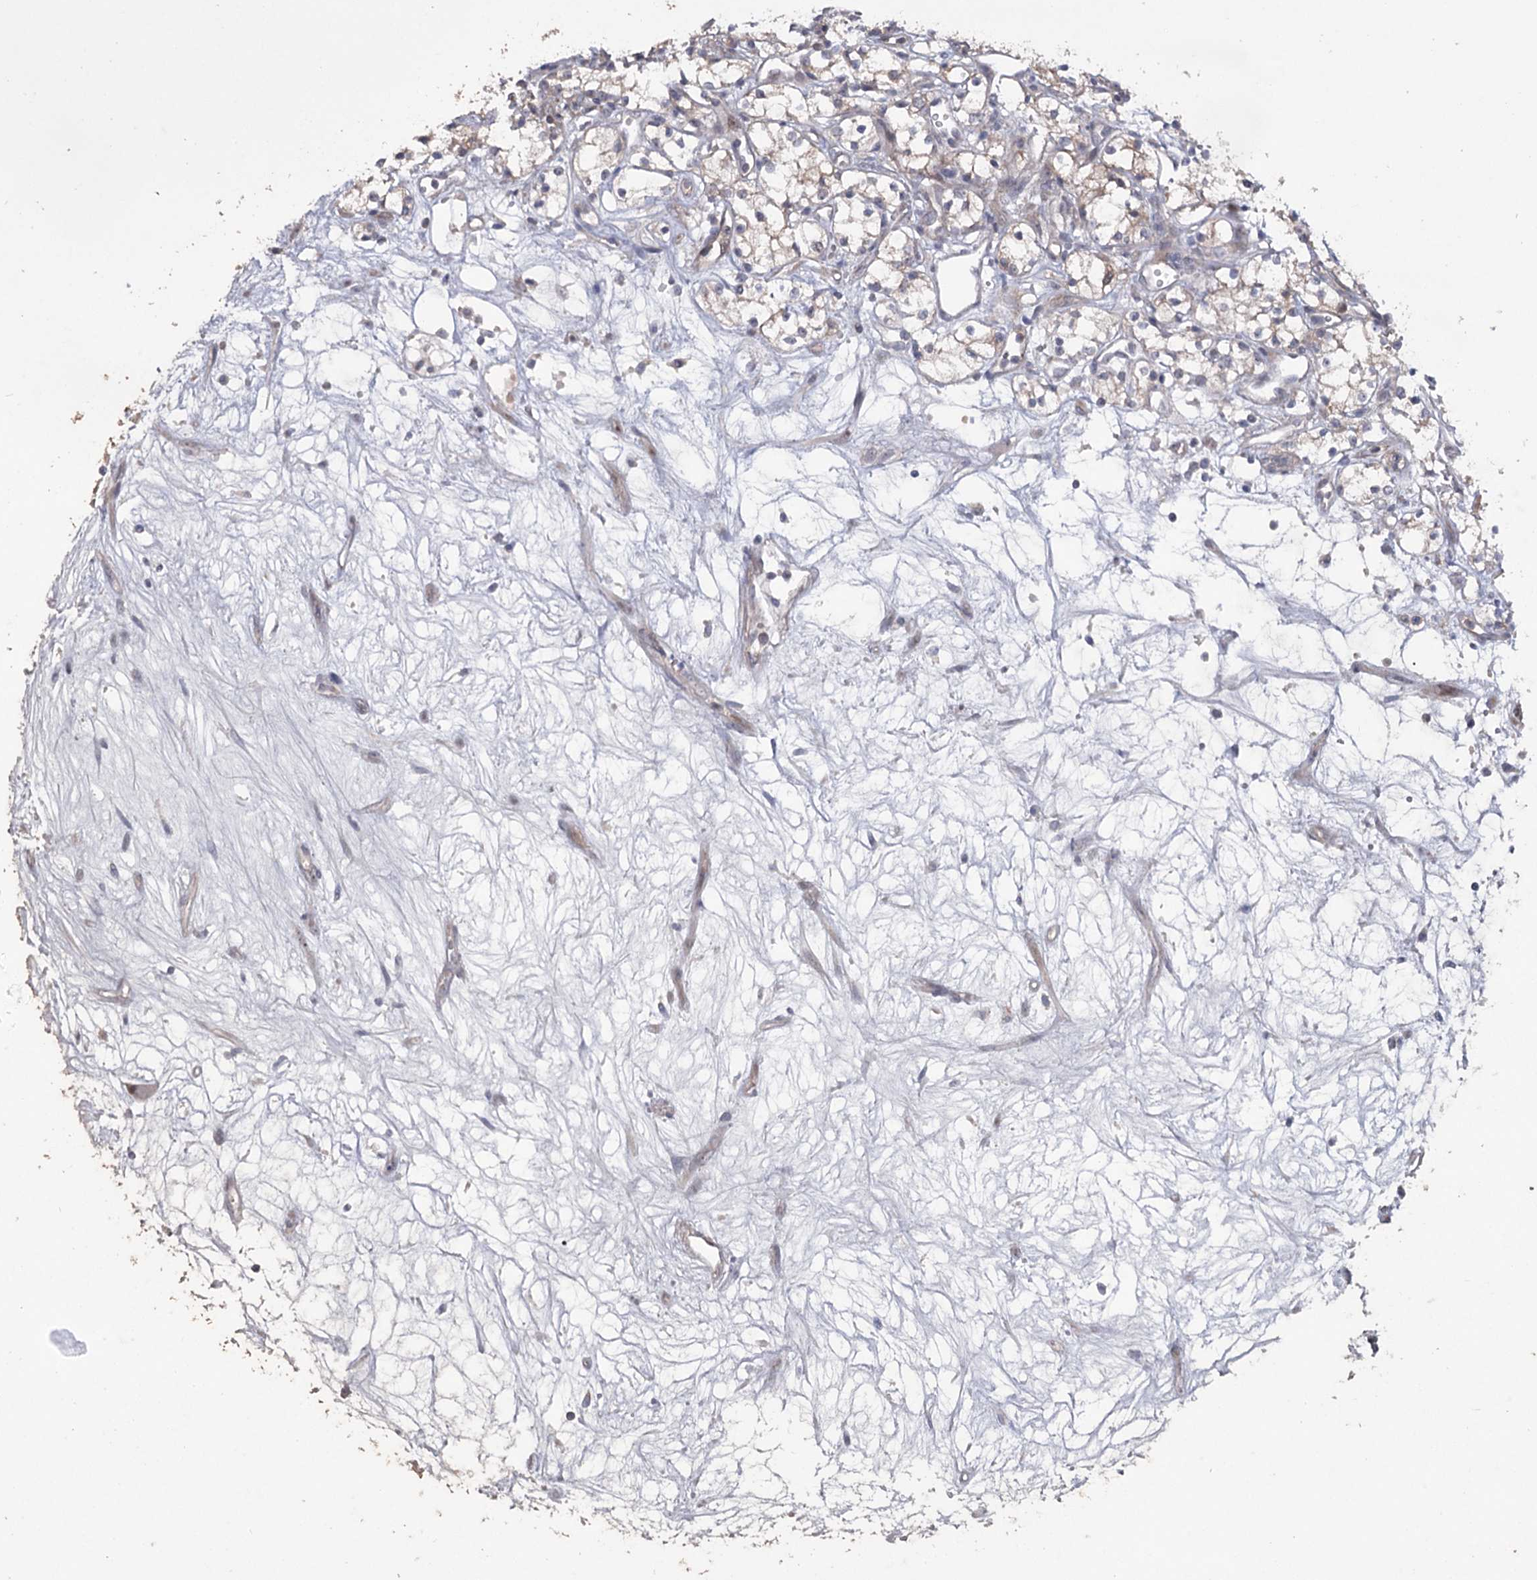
{"staining": {"intensity": "weak", "quantity": "25%-75%", "location": "cytoplasmic/membranous"}, "tissue": "renal cancer", "cell_type": "Tumor cells", "image_type": "cancer", "snomed": [{"axis": "morphology", "description": "Adenocarcinoma, NOS"}, {"axis": "topography", "description": "Kidney"}], "caption": "Human renal cancer stained with a protein marker exhibits weak staining in tumor cells.", "gene": "MAP3K13", "patient": {"sex": "male", "age": 59}}